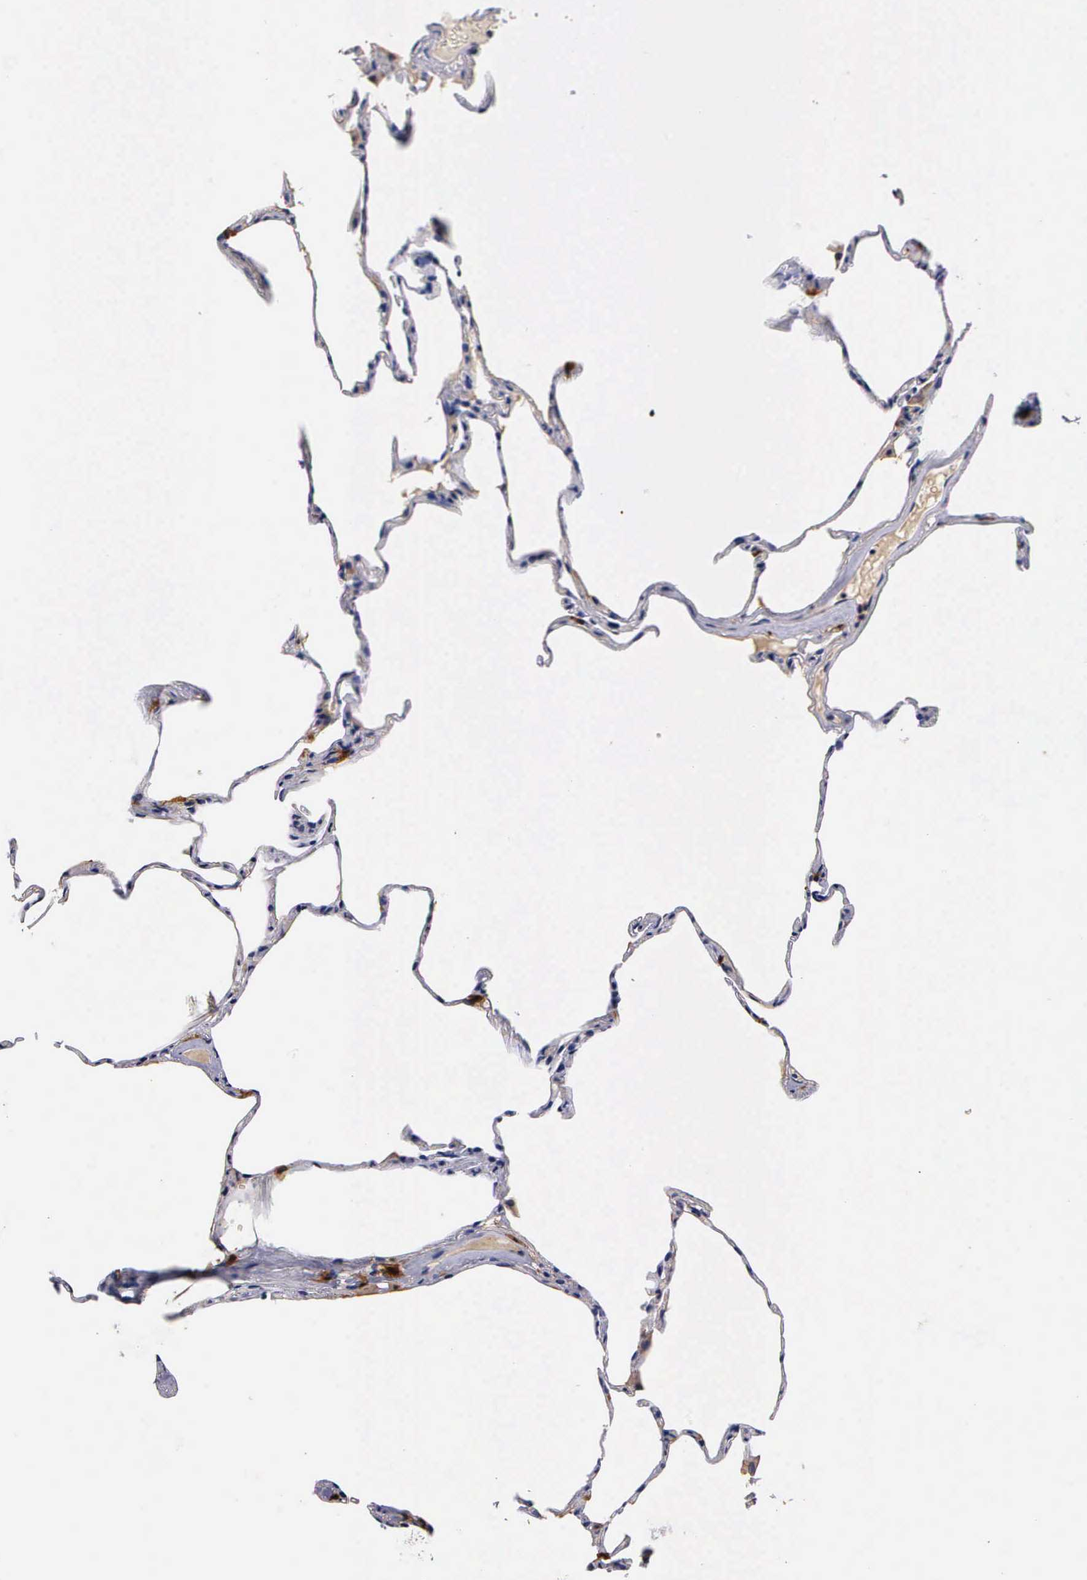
{"staining": {"intensity": "negative", "quantity": "none", "location": "none"}, "tissue": "lung", "cell_type": "Alveolar cells", "image_type": "normal", "snomed": [{"axis": "morphology", "description": "Normal tissue, NOS"}, {"axis": "topography", "description": "Lung"}], "caption": "There is no significant staining in alveolar cells of lung. (DAB IHC with hematoxylin counter stain).", "gene": "RENBP", "patient": {"sex": "female", "age": 75}}